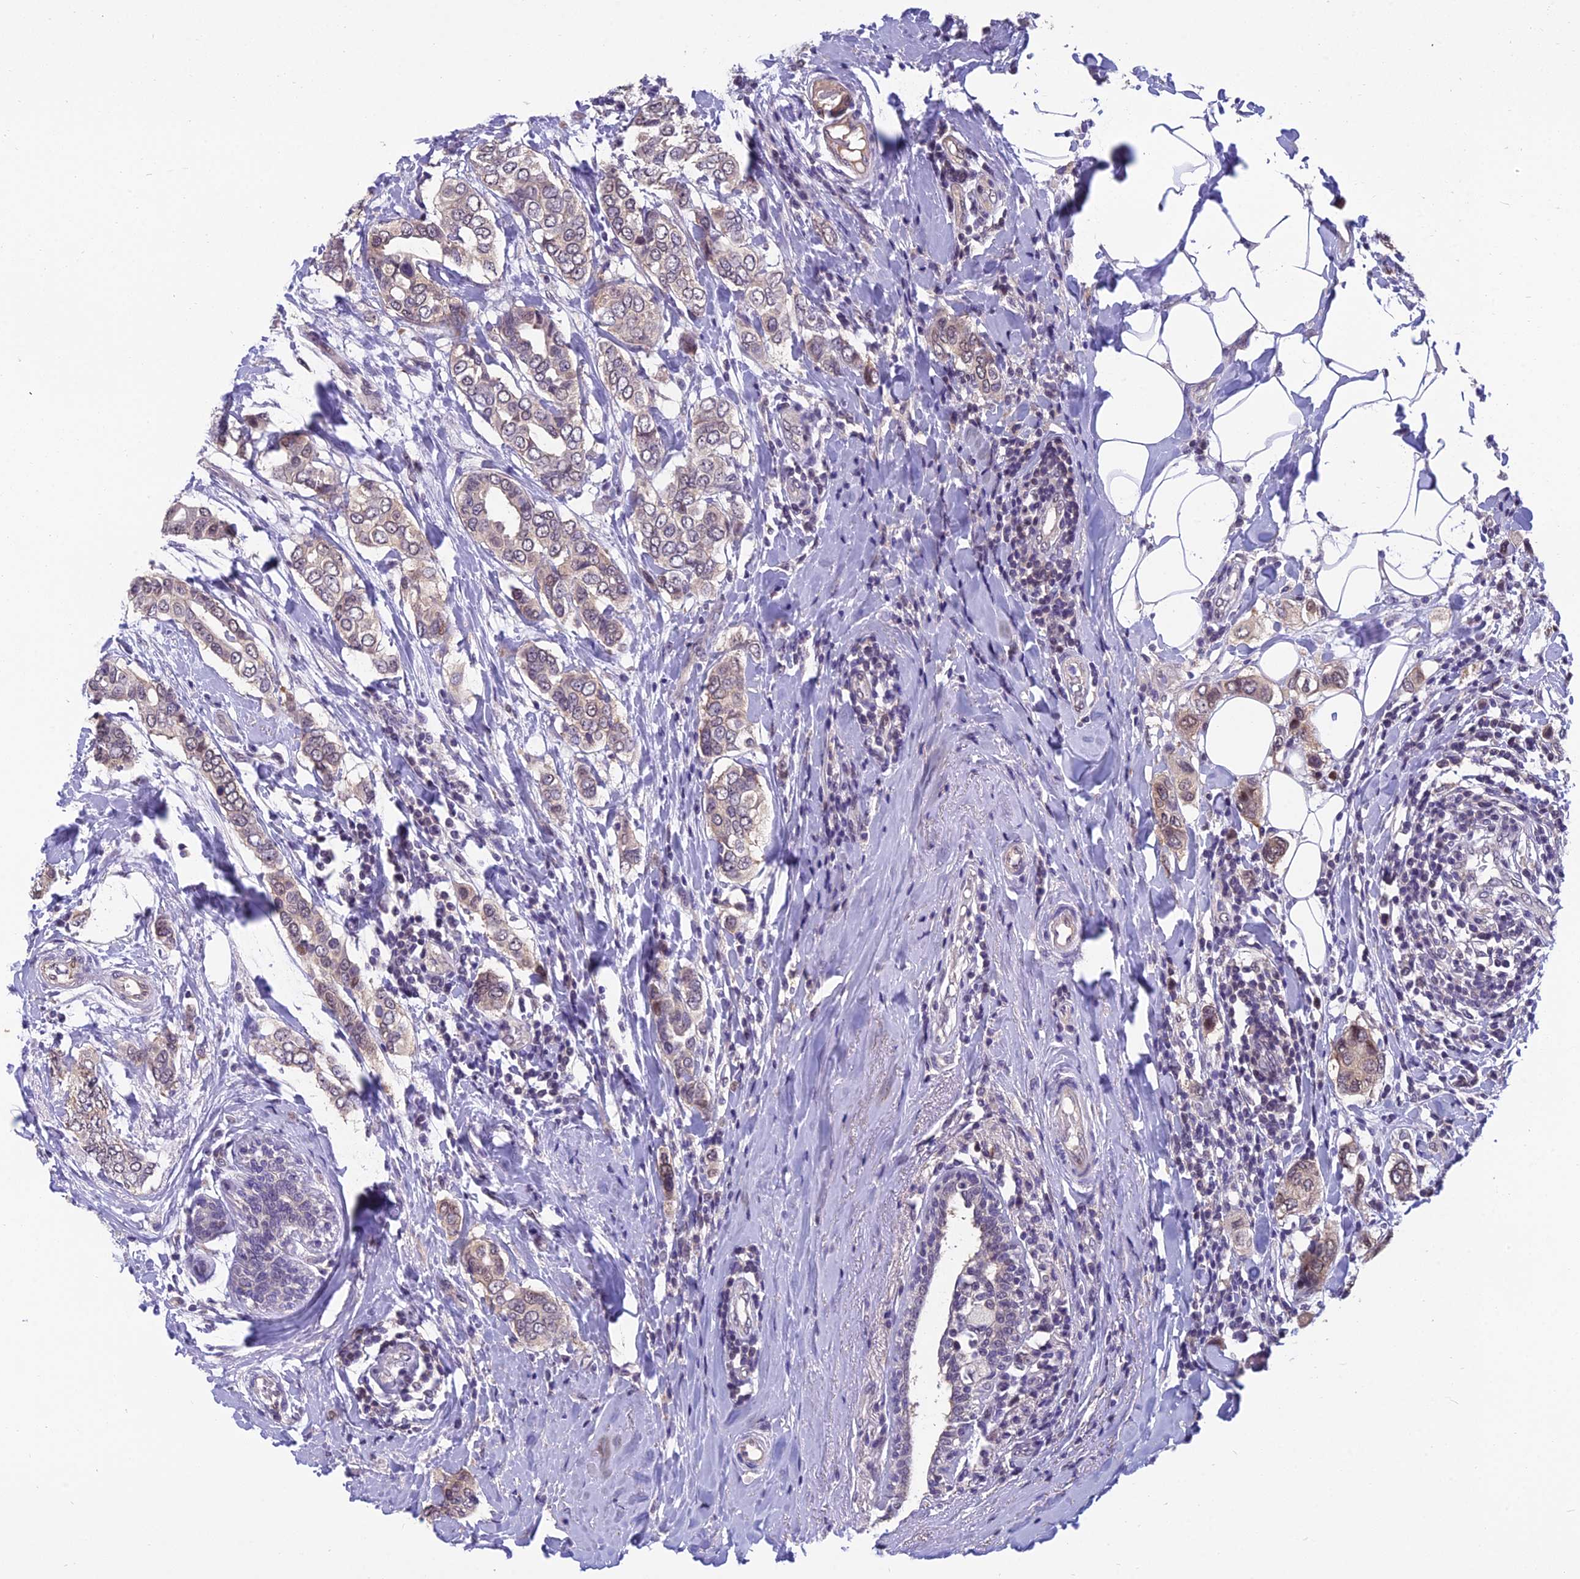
{"staining": {"intensity": "weak", "quantity": "<25%", "location": "nuclear"}, "tissue": "breast cancer", "cell_type": "Tumor cells", "image_type": "cancer", "snomed": [{"axis": "morphology", "description": "Lobular carcinoma"}, {"axis": "topography", "description": "Breast"}], "caption": "Human breast cancer (lobular carcinoma) stained for a protein using IHC reveals no expression in tumor cells.", "gene": "GRWD1", "patient": {"sex": "female", "age": 51}}